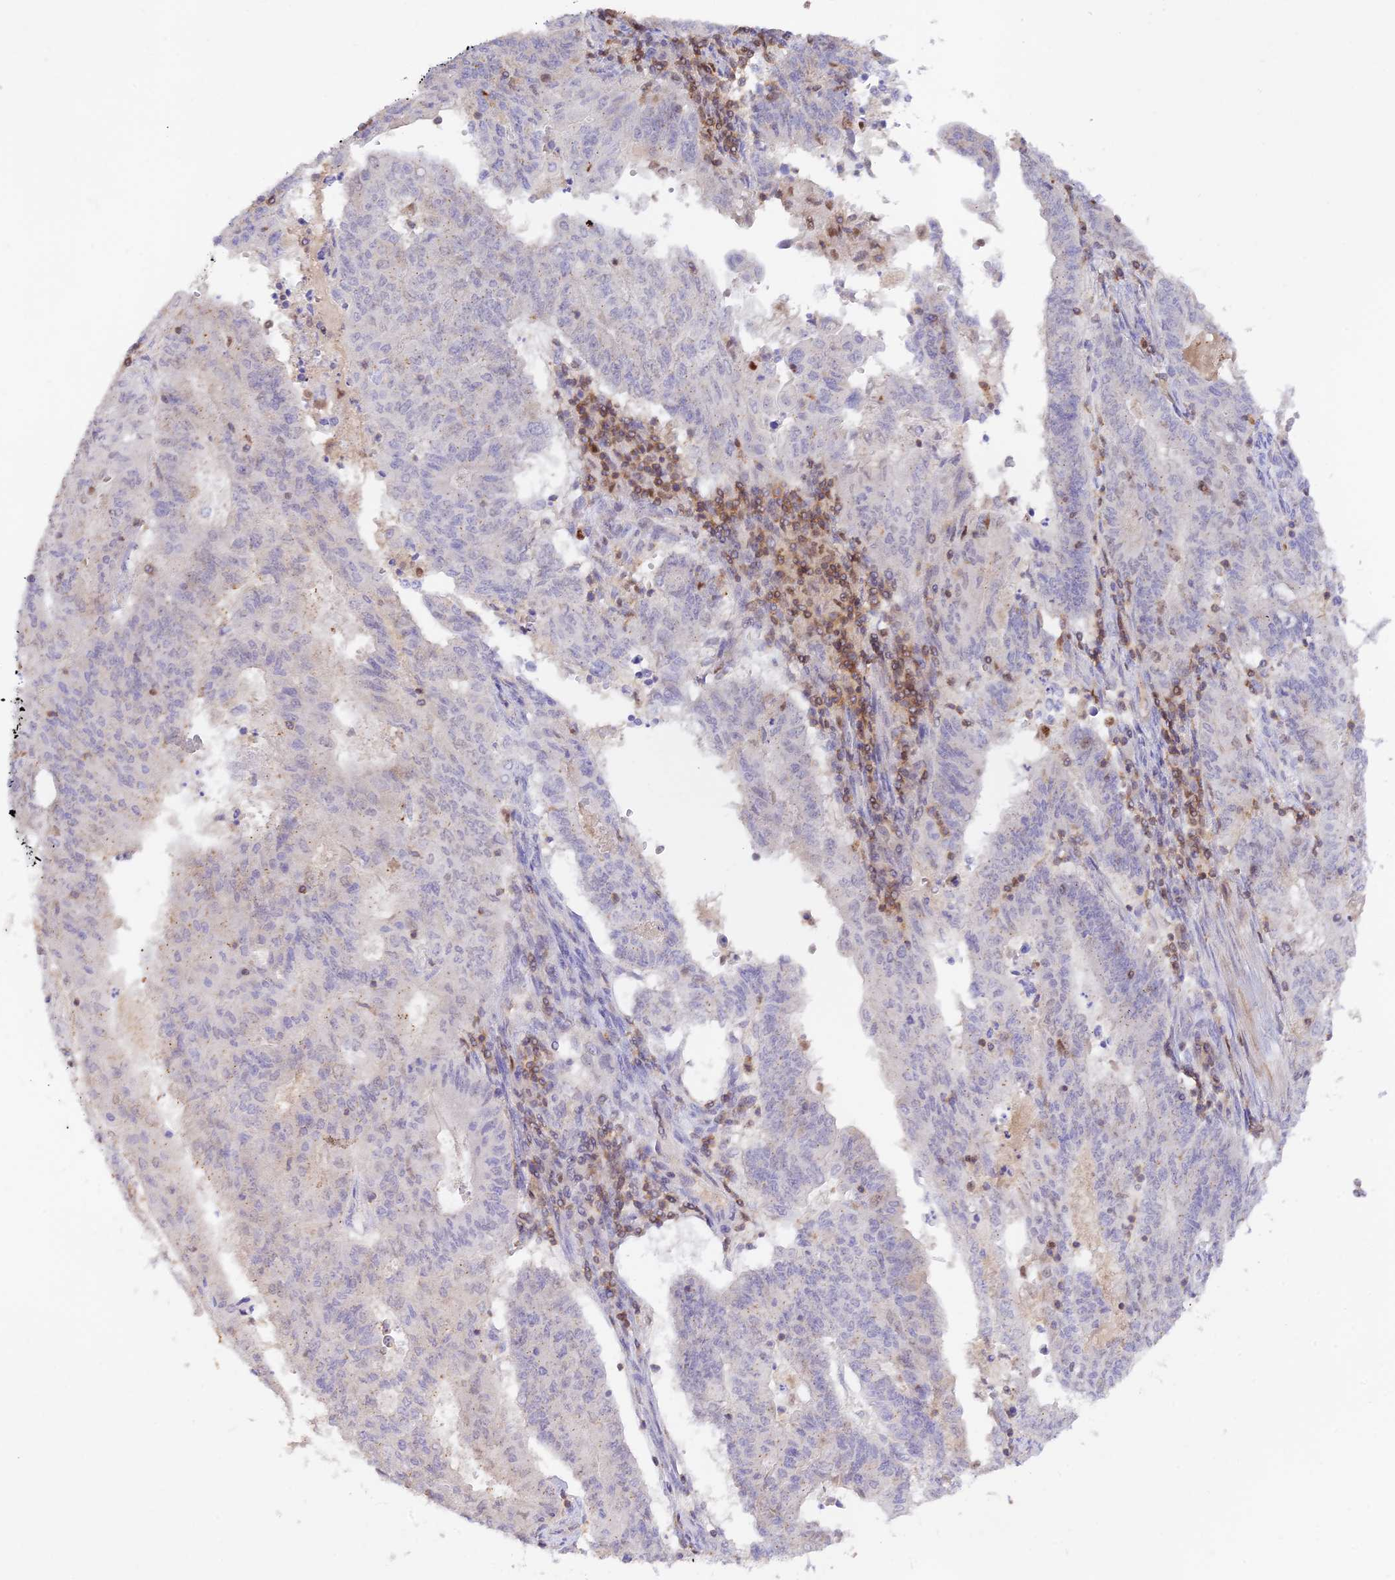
{"staining": {"intensity": "negative", "quantity": "none", "location": "none"}, "tissue": "endometrial cancer", "cell_type": "Tumor cells", "image_type": "cancer", "snomed": [{"axis": "morphology", "description": "Adenocarcinoma, NOS"}, {"axis": "topography", "description": "Endometrium"}], "caption": "An image of endometrial cancer stained for a protein displays no brown staining in tumor cells.", "gene": "DENND1C", "patient": {"sex": "female", "age": 59}}